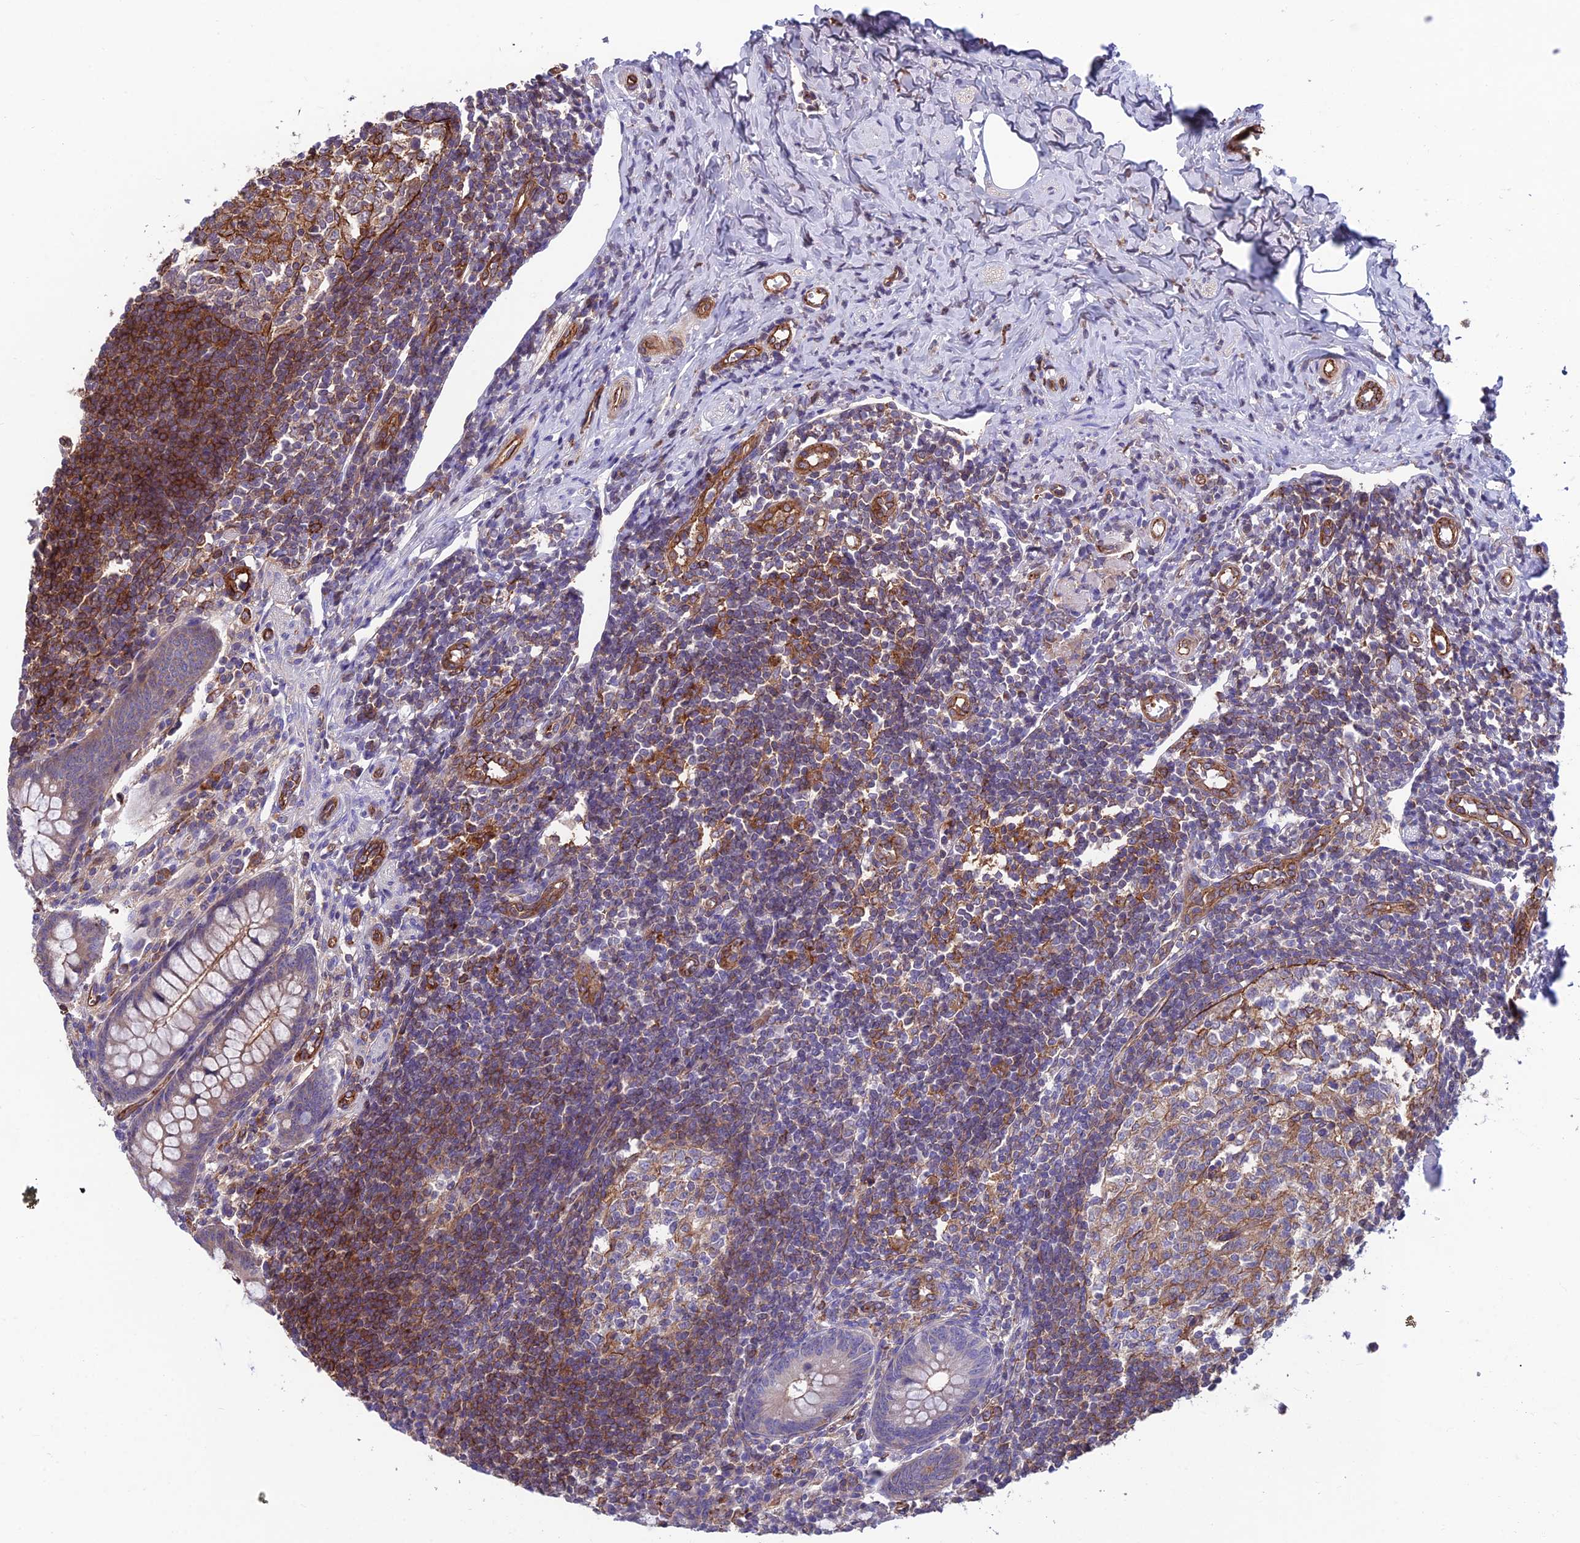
{"staining": {"intensity": "moderate", "quantity": ">75%", "location": "cytoplasmic/membranous"}, "tissue": "appendix", "cell_type": "Glandular cells", "image_type": "normal", "snomed": [{"axis": "morphology", "description": "Normal tissue, NOS"}, {"axis": "topography", "description": "Appendix"}], "caption": "Immunohistochemistry (IHC) of benign human appendix demonstrates medium levels of moderate cytoplasmic/membranous positivity in approximately >75% of glandular cells.", "gene": "RTN4RL1", "patient": {"sex": "female", "age": 33}}